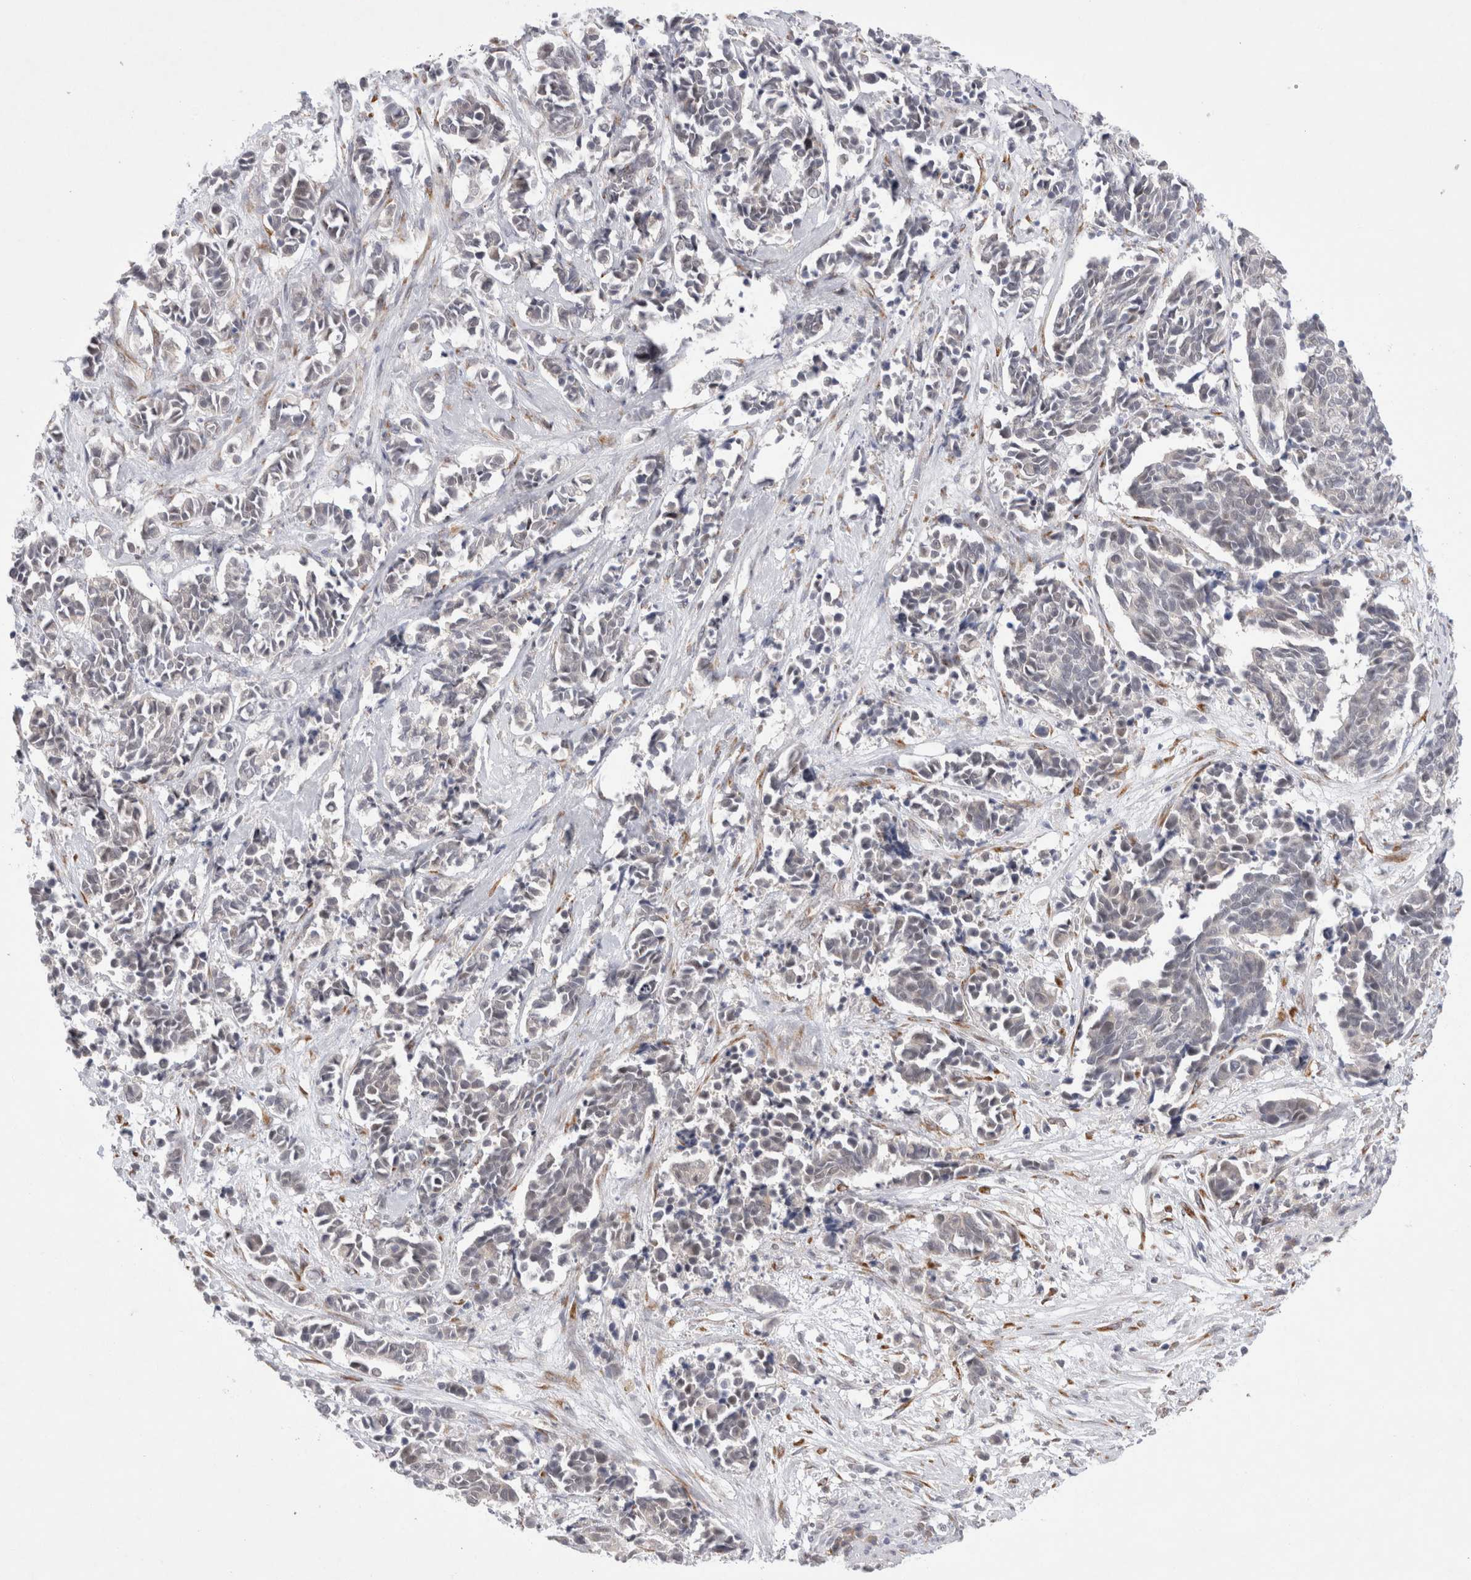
{"staining": {"intensity": "negative", "quantity": "none", "location": "none"}, "tissue": "cervical cancer", "cell_type": "Tumor cells", "image_type": "cancer", "snomed": [{"axis": "morphology", "description": "Normal tissue, NOS"}, {"axis": "morphology", "description": "Squamous cell carcinoma, NOS"}, {"axis": "topography", "description": "Cervix"}], "caption": "Immunohistochemistry of cervical cancer (squamous cell carcinoma) demonstrates no staining in tumor cells.", "gene": "TRMT1L", "patient": {"sex": "female", "age": 35}}